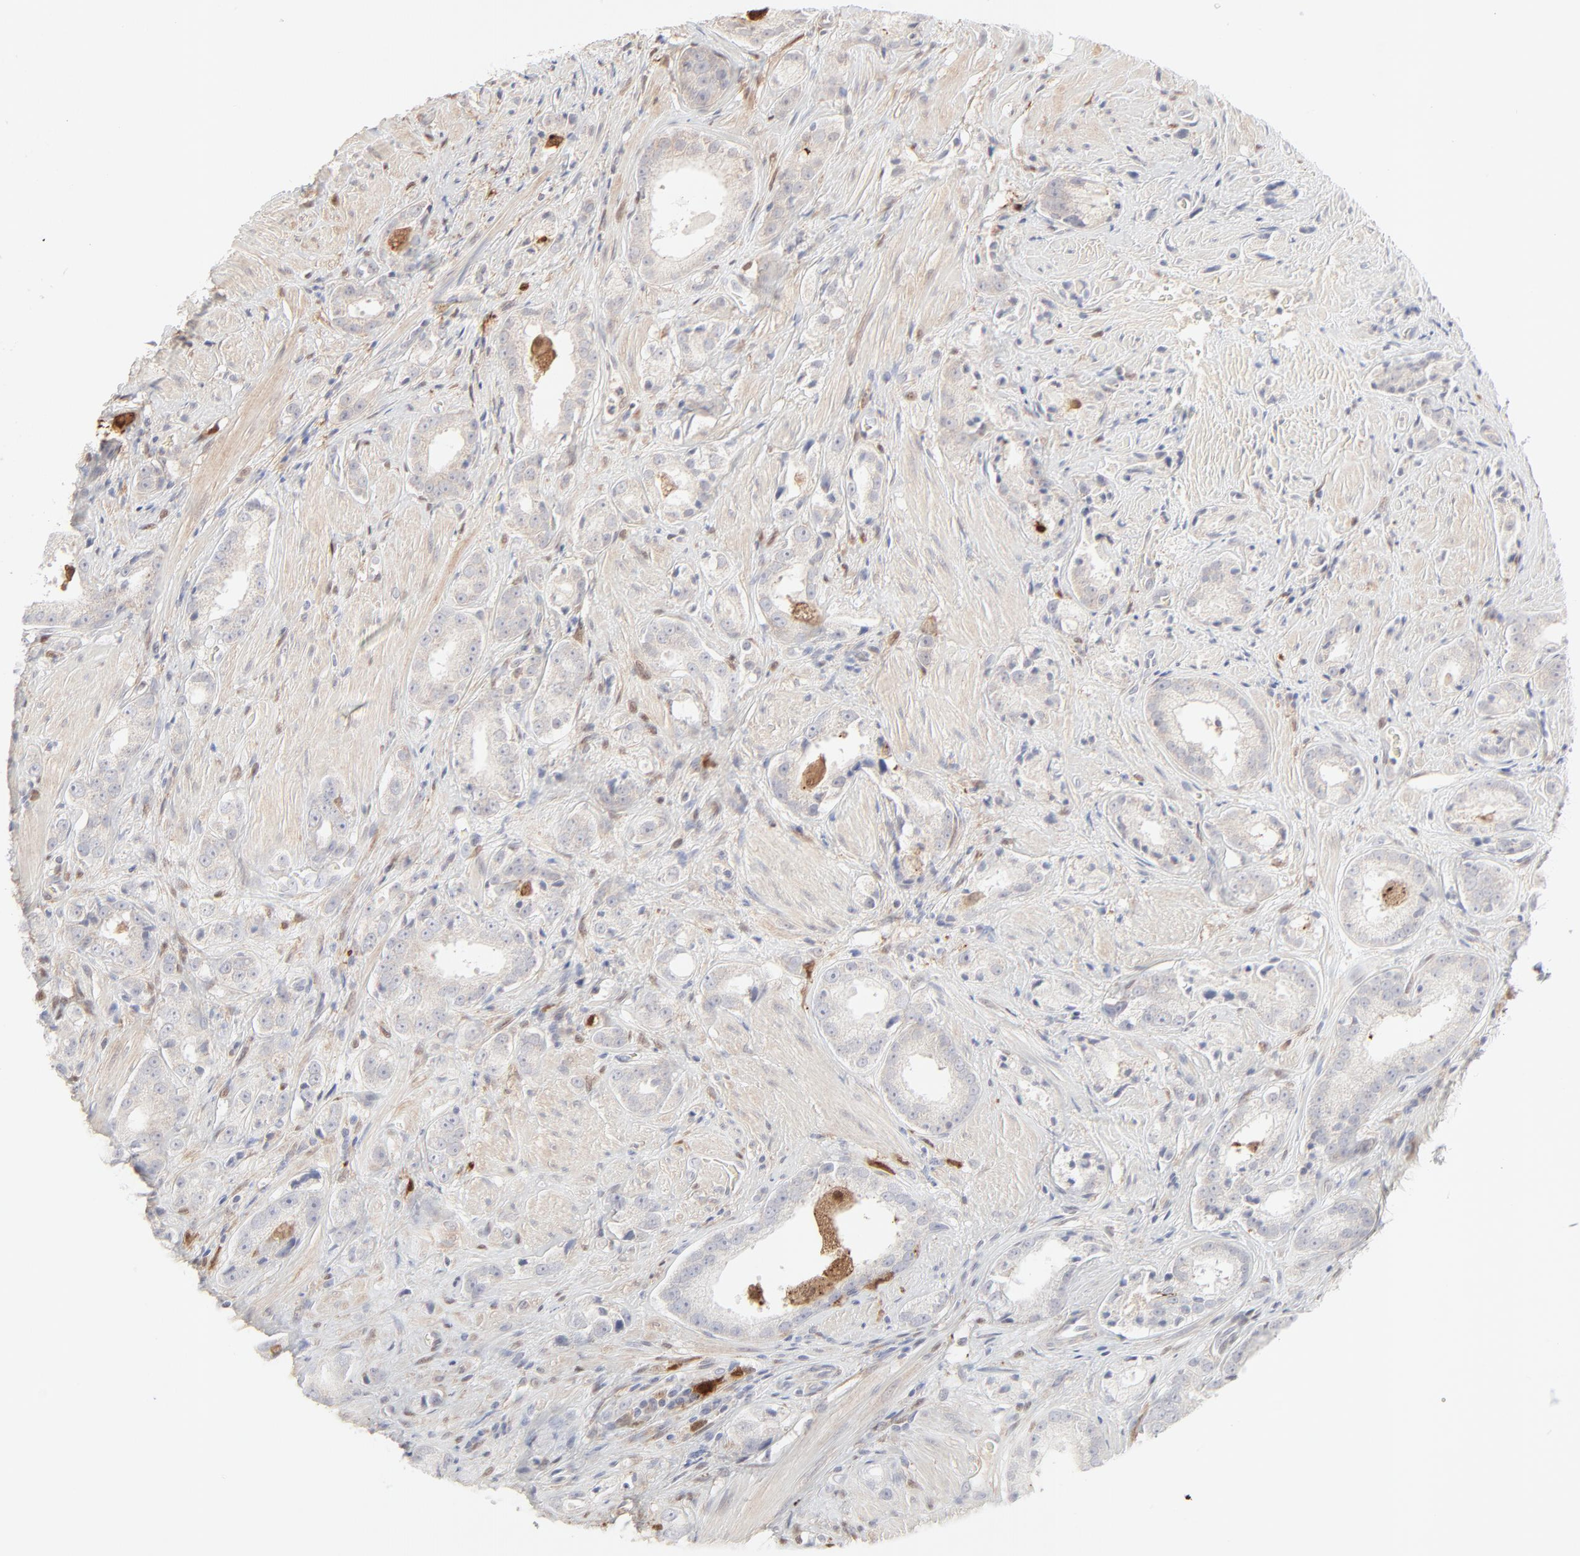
{"staining": {"intensity": "negative", "quantity": "none", "location": "none"}, "tissue": "prostate cancer", "cell_type": "Tumor cells", "image_type": "cancer", "snomed": [{"axis": "morphology", "description": "Adenocarcinoma, Medium grade"}, {"axis": "topography", "description": "Prostate"}], "caption": "DAB immunohistochemical staining of adenocarcinoma (medium-grade) (prostate) shows no significant staining in tumor cells. The staining is performed using DAB brown chromogen with nuclei counter-stained in using hematoxylin.", "gene": "LGALS2", "patient": {"sex": "male", "age": 53}}